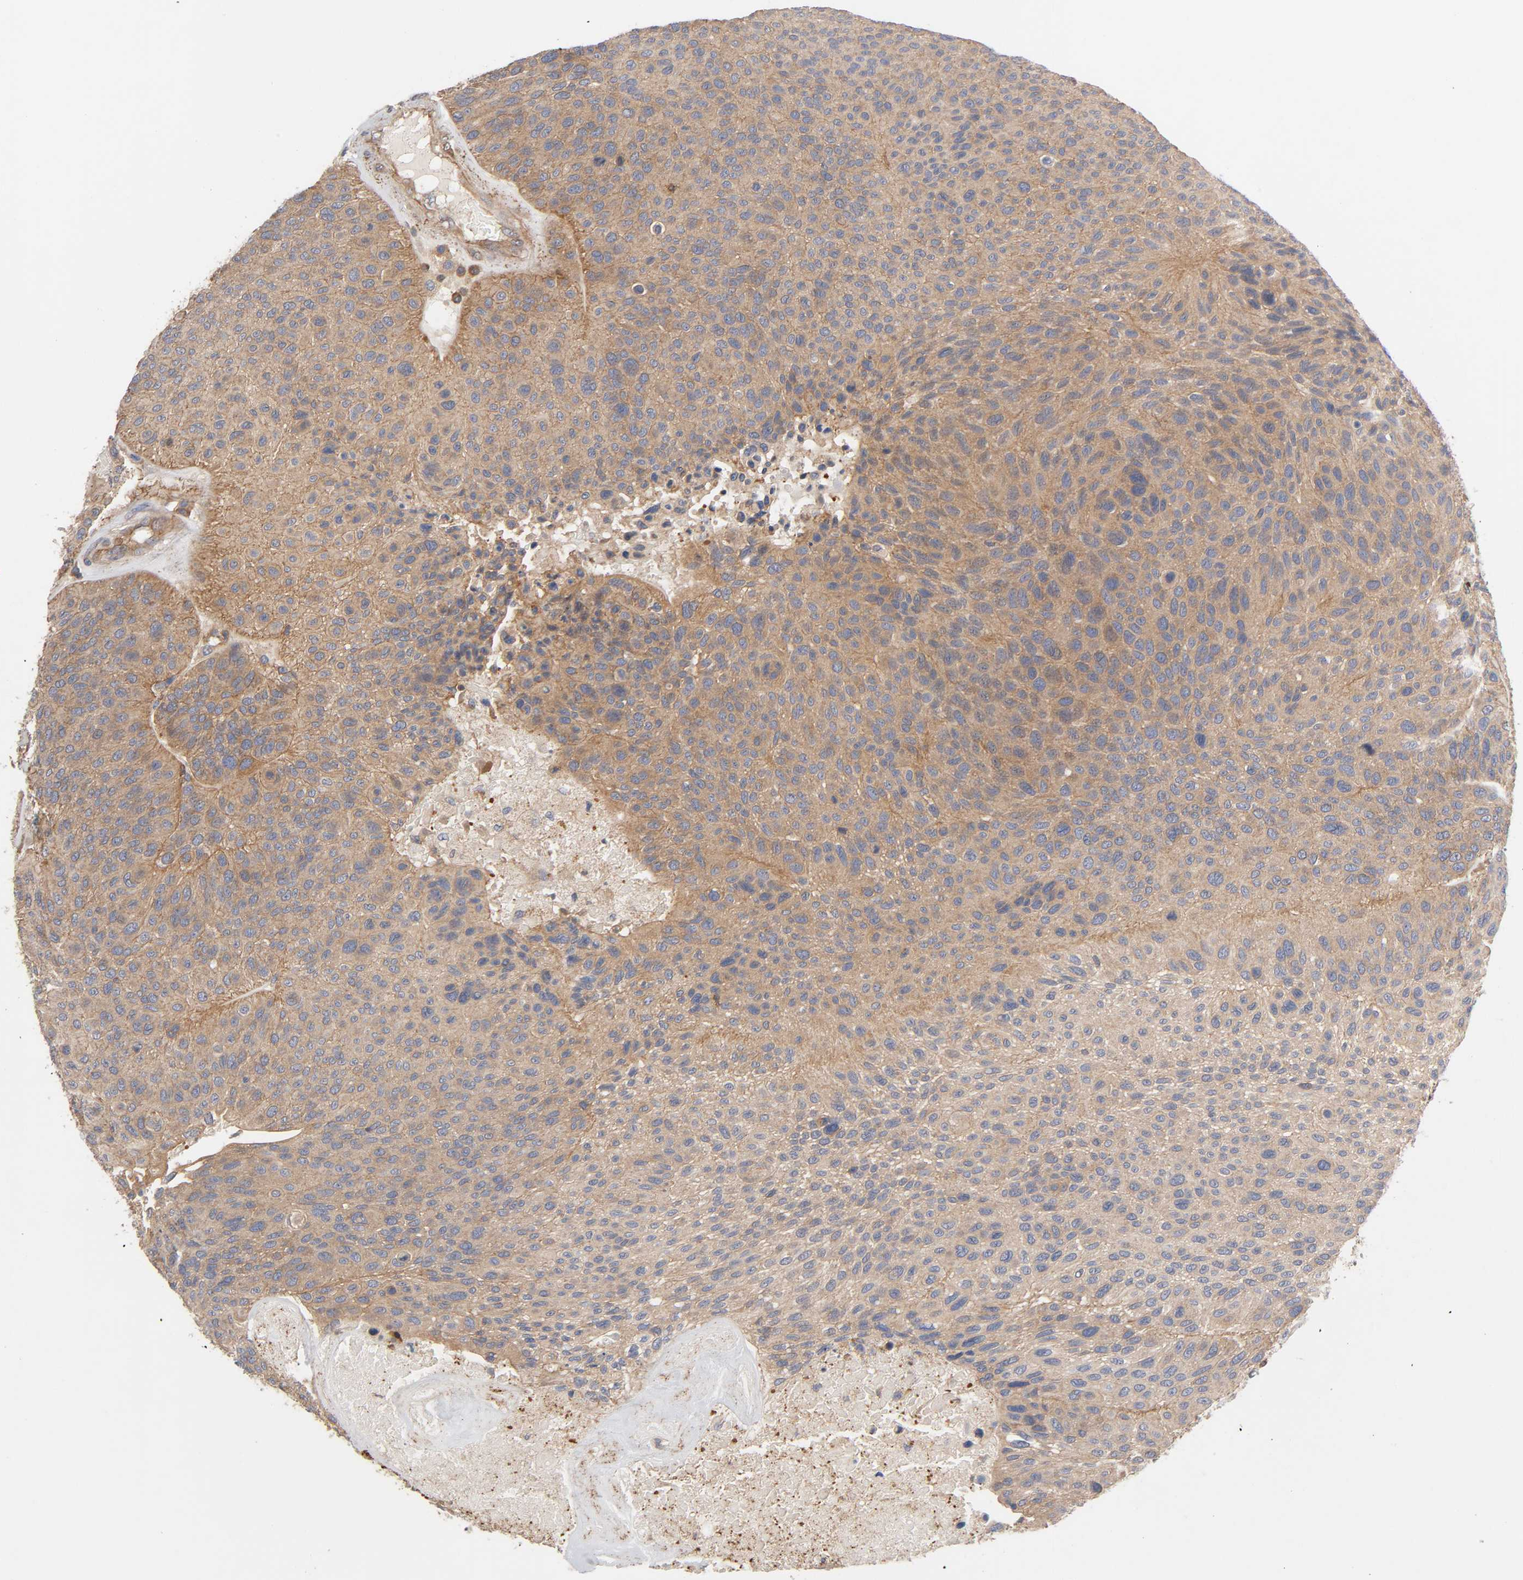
{"staining": {"intensity": "moderate", "quantity": ">75%", "location": "cytoplasmic/membranous"}, "tissue": "urothelial cancer", "cell_type": "Tumor cells", "image_type": "cancer", "snomed": [{"axis": "morphology", "description": "Urothelial carcinoma, High grade"}, {"axis": "topography", "description": "Urinary bladder"}], "caption": "Brown immunohistochemical staining in high-grade urothelial carcinoma shows moderate cytoplasmic/membranous positivity in approximately >75% of tumor cells.", "gene": "LAMTOR2", "patient": {"sex": "male", "age": 66}}